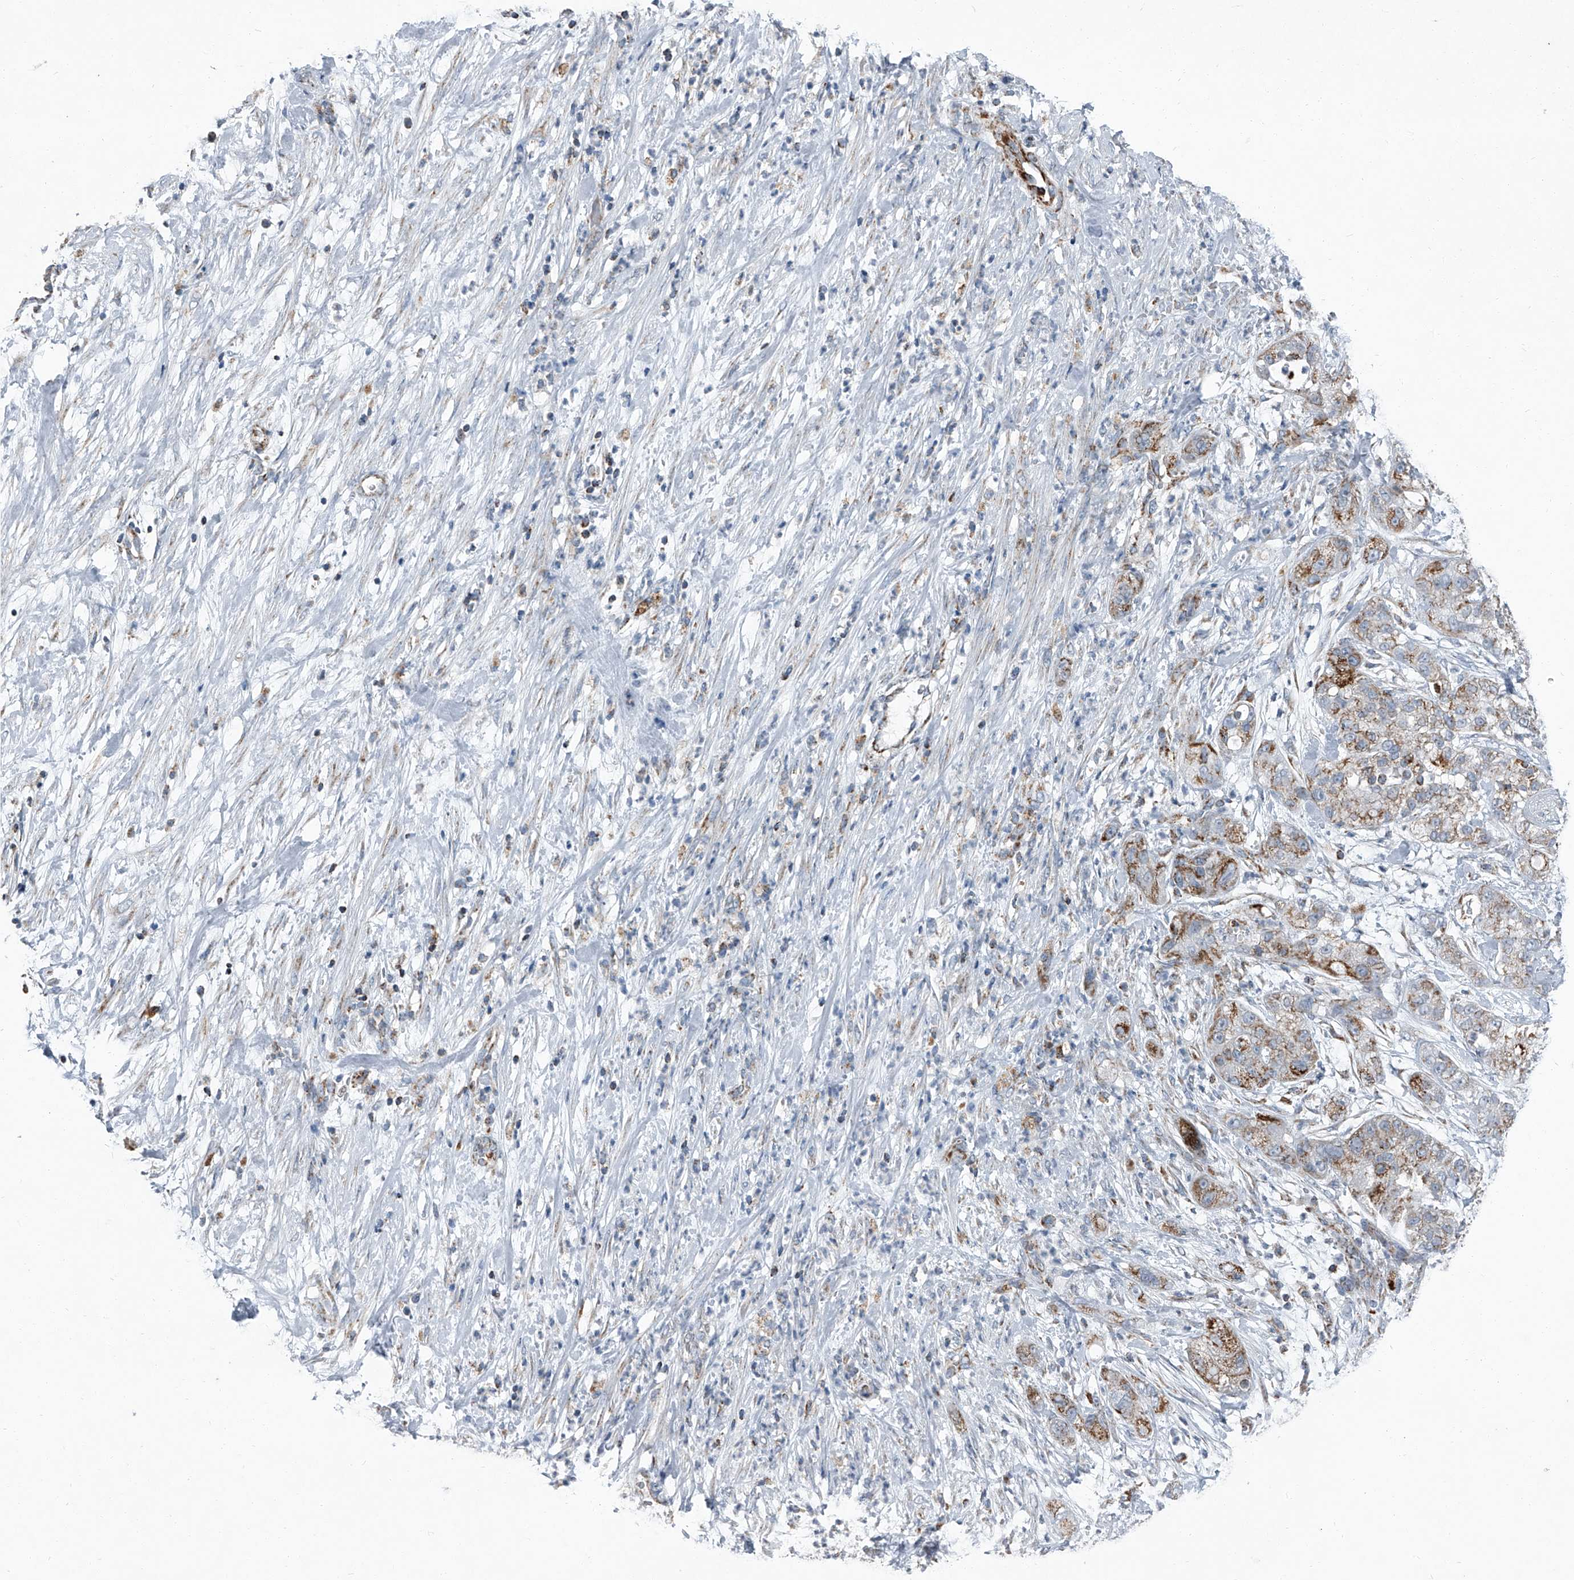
{"staining": {"intensity": "moderate", "quantity": "25%-75%", "location": "cytoplasmic/membranous"}, "tissue": "pancreatic cancer", "cell_type": "Tumor cells", "image_type": "cancer", "snomed": [{"axis": "morphology", "description": "Adenocarcinoma, NOS"}, {"axis": "topography", "description": "Pancreas"}], "caption": "Immunohistochemical staining of pancreatic cancer (adenocarcinoma) reveals moderate cytoplasmic/membranous protein staining in about 25%-75% of tumor cells.", "gene": "CHRNA7", "patient": {"sex": "female", "age": 78}}